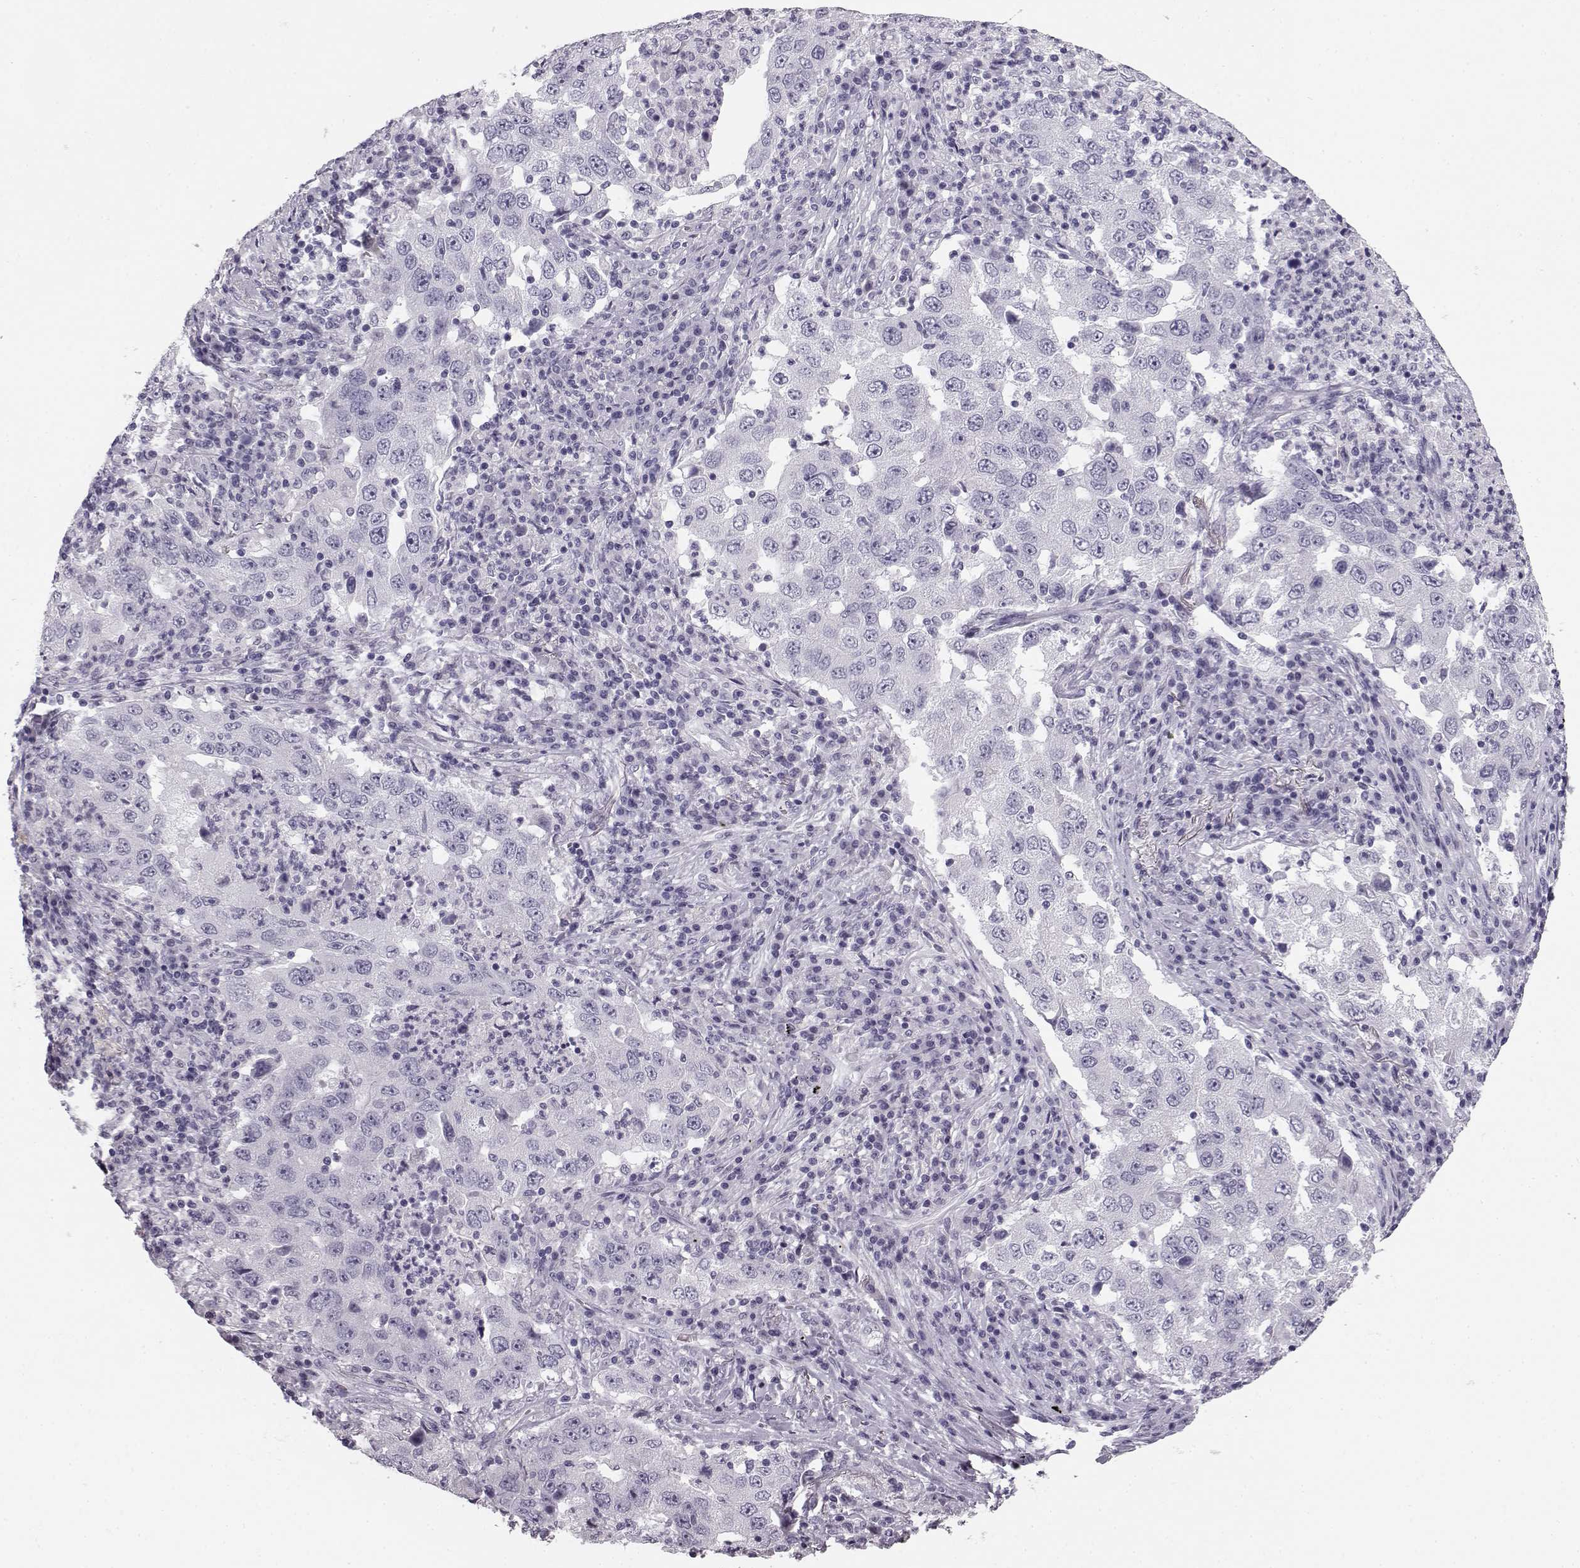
{"staining": {"intensity": "negative", "quantity": "none", "location": "none"}, "tissue": "lung cancer", "cell_type": "Tumor cells", "image_type": "cancer", "snomed": [{"axis": "morphology", "description": "Adenocarcinoma, NOS"}, {"axis": "topography", "description": "Lung"}], "caption": "A high-resolution photomicrograph shows IHC staining of lung adenocarcinoma, which displays no significant expression in tumor cells.", "gene": "BFSP2", "patient": {"sex": "male", "age": 73}}